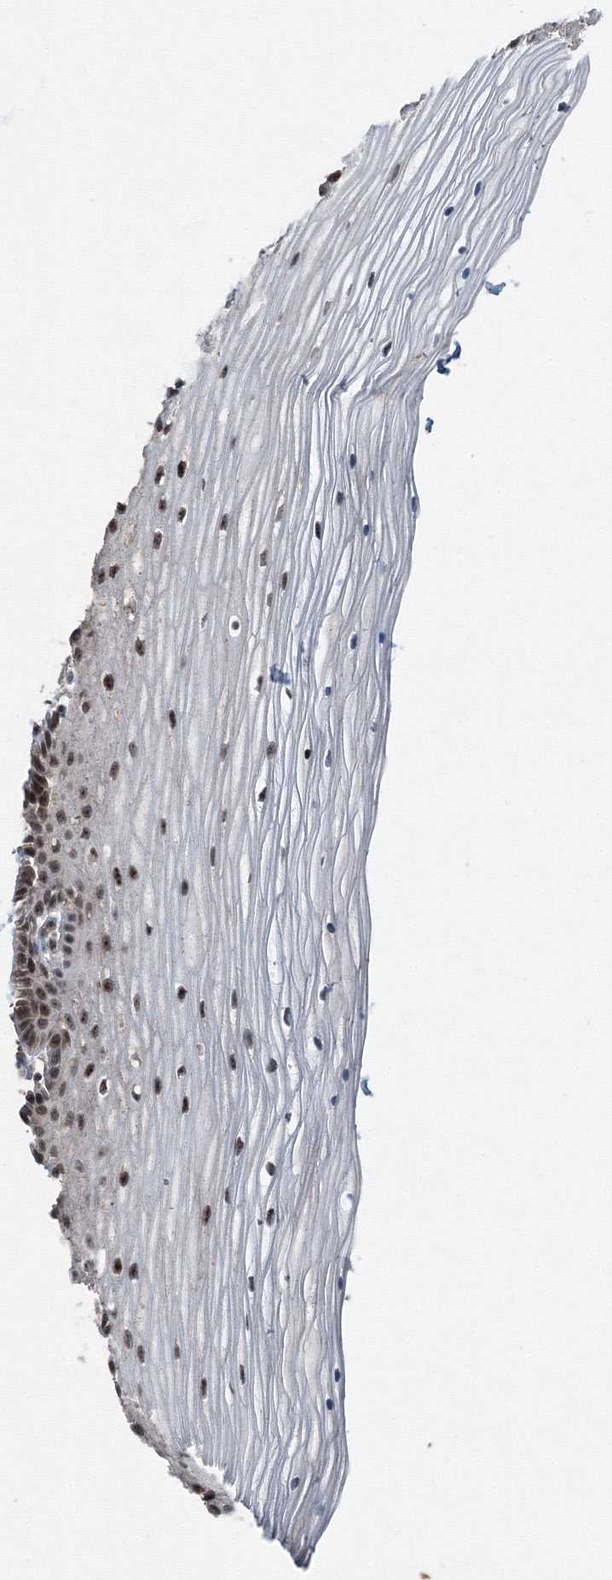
{"staining": {"intensity": "moderate", "quantity": "25%-75%", "location": "cytoplasmic/membranous,nuclear"}, "tissue": "vagina", "cell_type": "Squamous epithelial cells", "image_type": "normal", "snomed": [{"axis": "morphology", "description": "Normal tissue, NOS"}, {"axis": "topography", "description": "Vagina"}, {"axis": "topography", "description": "Cervix"}], "caption": "Moderate cytoplasmic/membranous,nuclear positivity for a protein is appreciated in about 25%-75% of squamous epithelial cells of benign vagina using IHC.", "gene": "AASDH", "patient": {"sex": "female", "age": 40}}